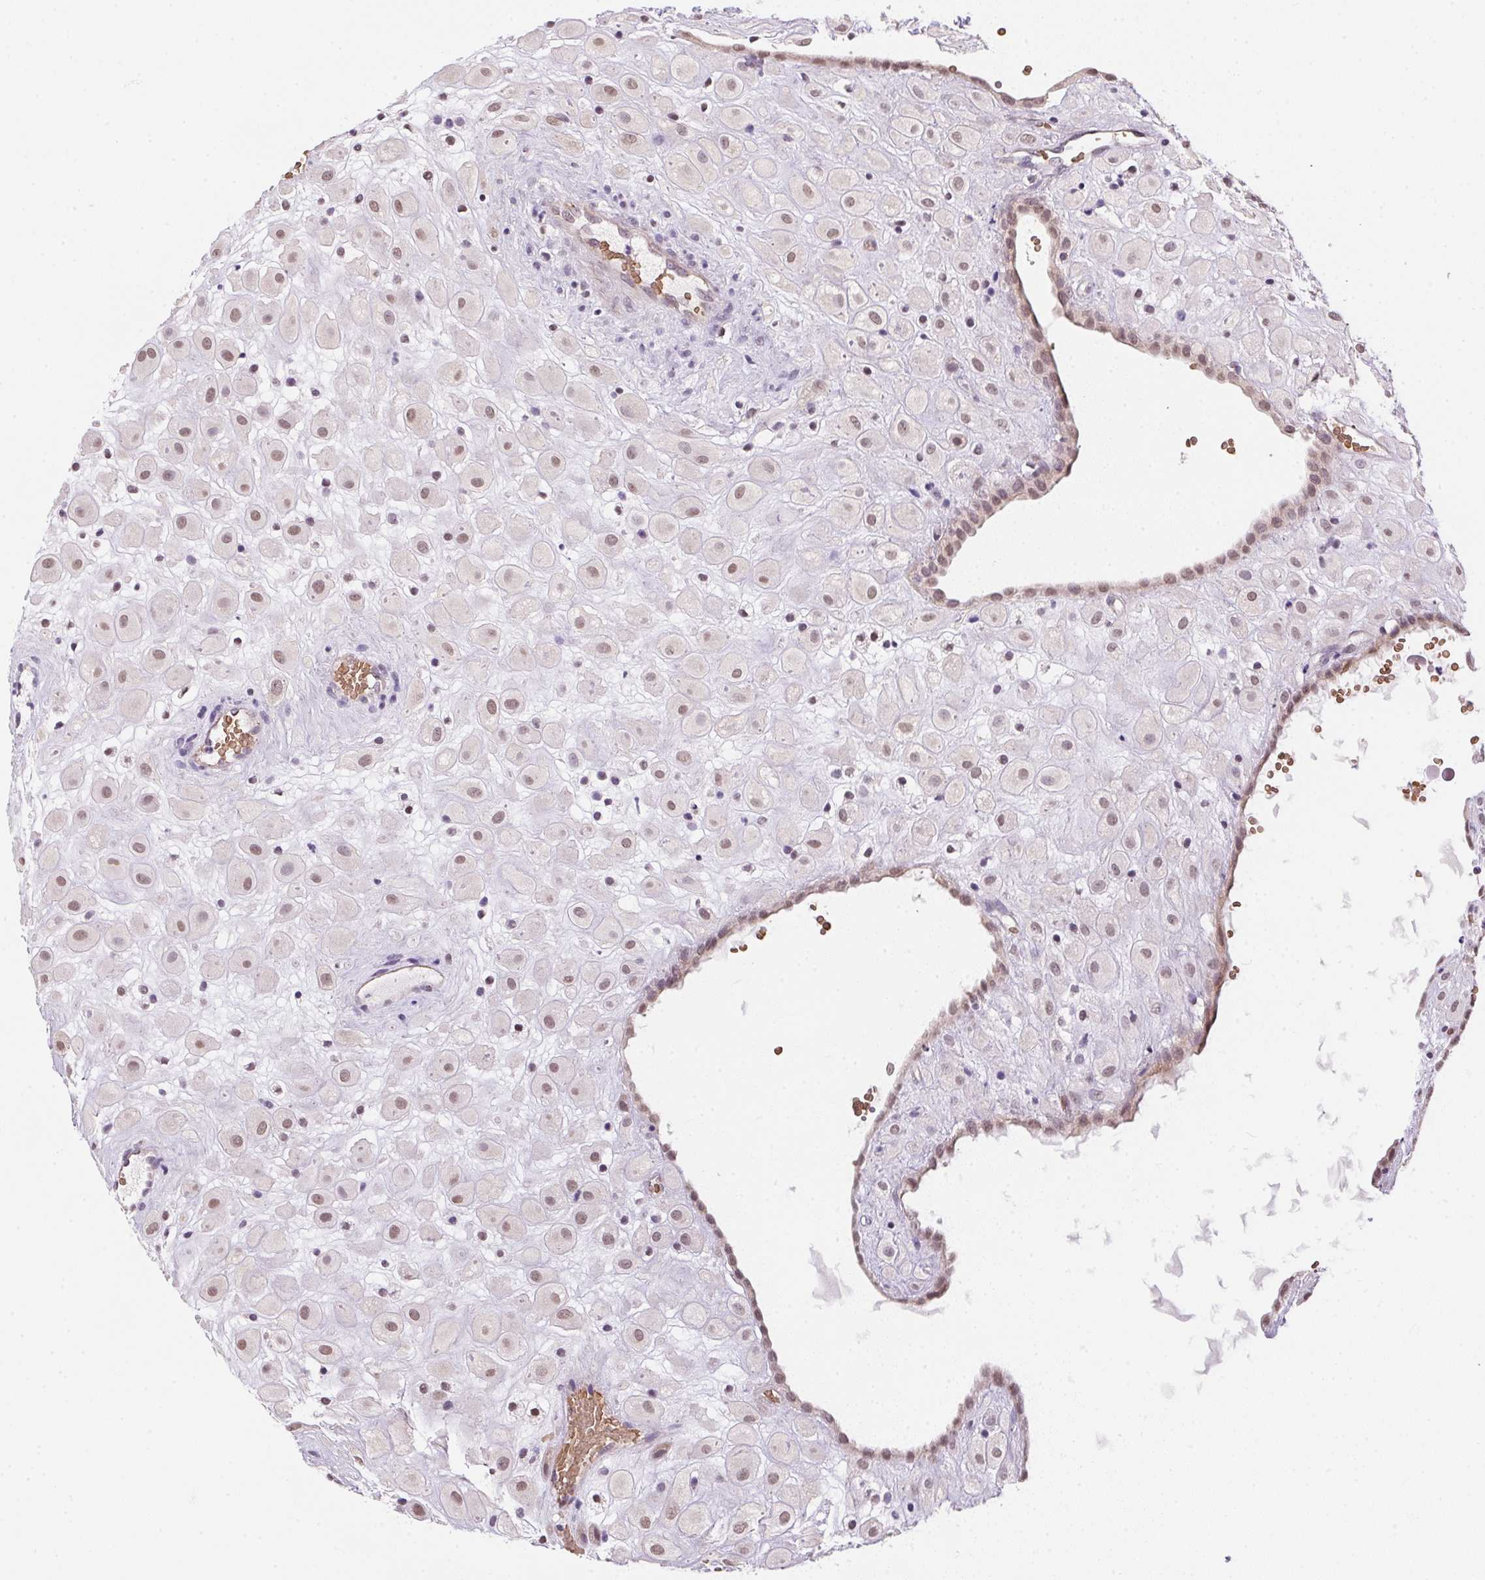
{"staining": {"intensity": "weak", "quantity": ">75%", "location": "nuclear"}, "tissue": "placenta", "cell_type": "Decidual cells", "image_type": "normal", "snomed": [{"axis": "morphology", "description": "Normal tissue, NOS"}, {"axis": "topography", "description": "Placenta"}], "caption": "Immunohistochemistry (IHC) (DAB) staining of benign human placenta reveals weak nuclear protein expression in approximately >75% of decidual cells.", "gene": "METTL13", "patient": {"sex": "female", "age": 24}}